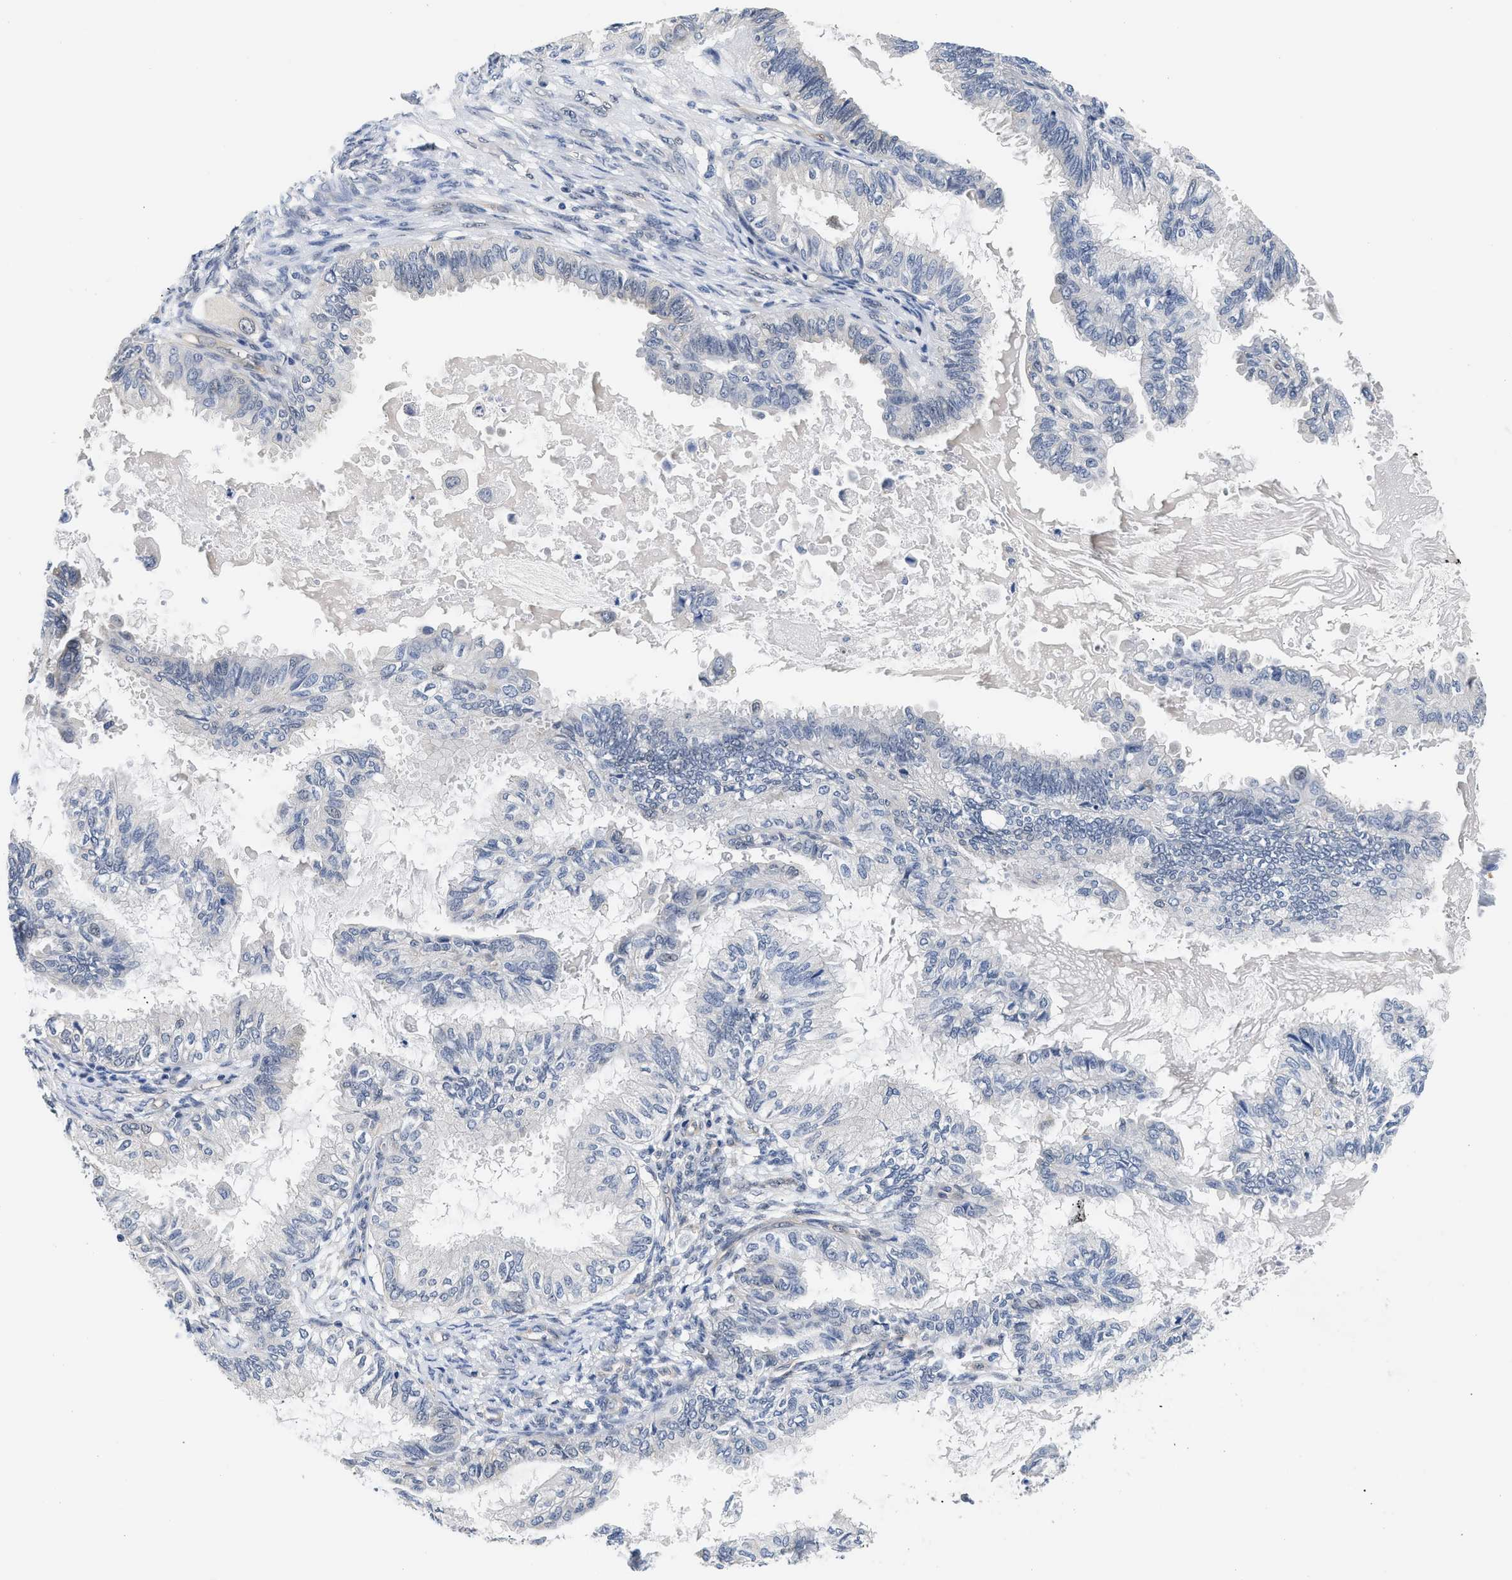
{"staining": {"intensity": "negative", "quantity": "none", "location": "none"}, "tissue": "cervical cancer", "cell_type": "Tumor cells", "image_type": "cancer", "snomed": [{"axis": "morphology", "description": "Normal tissue, NOS"}, {"axis": "morphology", "description": "Adenocarcinoma, NOS"}, {"axis": "topography", "description": "Cervix"}, {"axis": "topography", "description": "Endometrium"}], "caption": "Micrograph shows no significant protein staining in tumor cells of cervical cancer (adenocarcinoma).", "gene": "XPO5", "patient": {"sex": "female", "age": 86}}